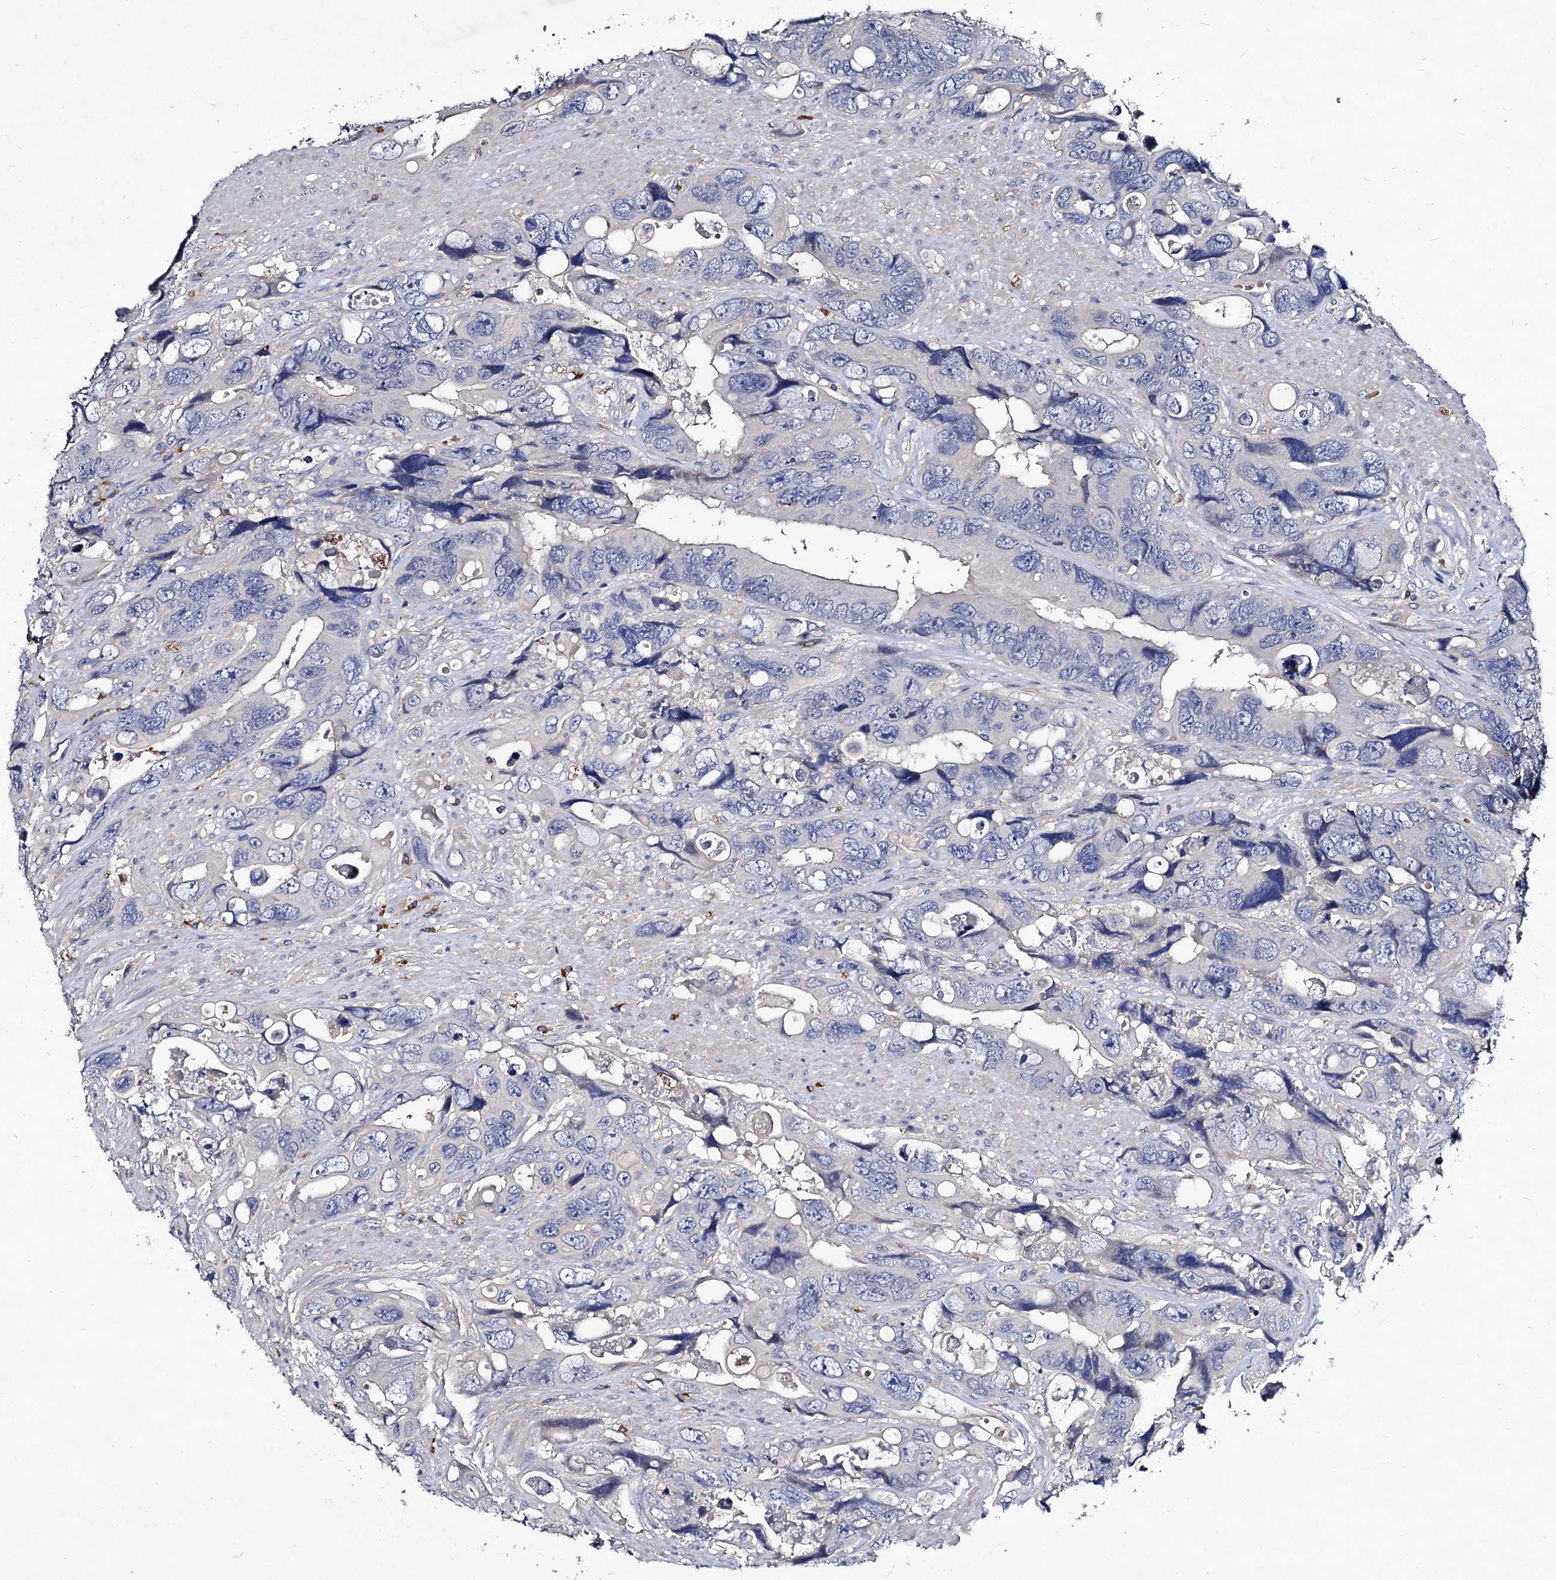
{"staining": {"intensity": "negative", "quantity": "none", "location": "none"}, "tissue": "colorectal cancer", "cell_type": "Tumor cells", "image_type": "cancer", "snomed": [{"axis": "morphology", "description": "Adenocarcinoma, NOS"}, {"axis": "topography", "description": "Rectum"}], "caption": "Immunohistochemistry (IHC) micrograph of human colorectal adenocarcinoma stained for a protein (brown), which demonstrates no expression in tumor cells.", "gene": "HVCN1", "patient": {"sex": "male", "age": 57}}